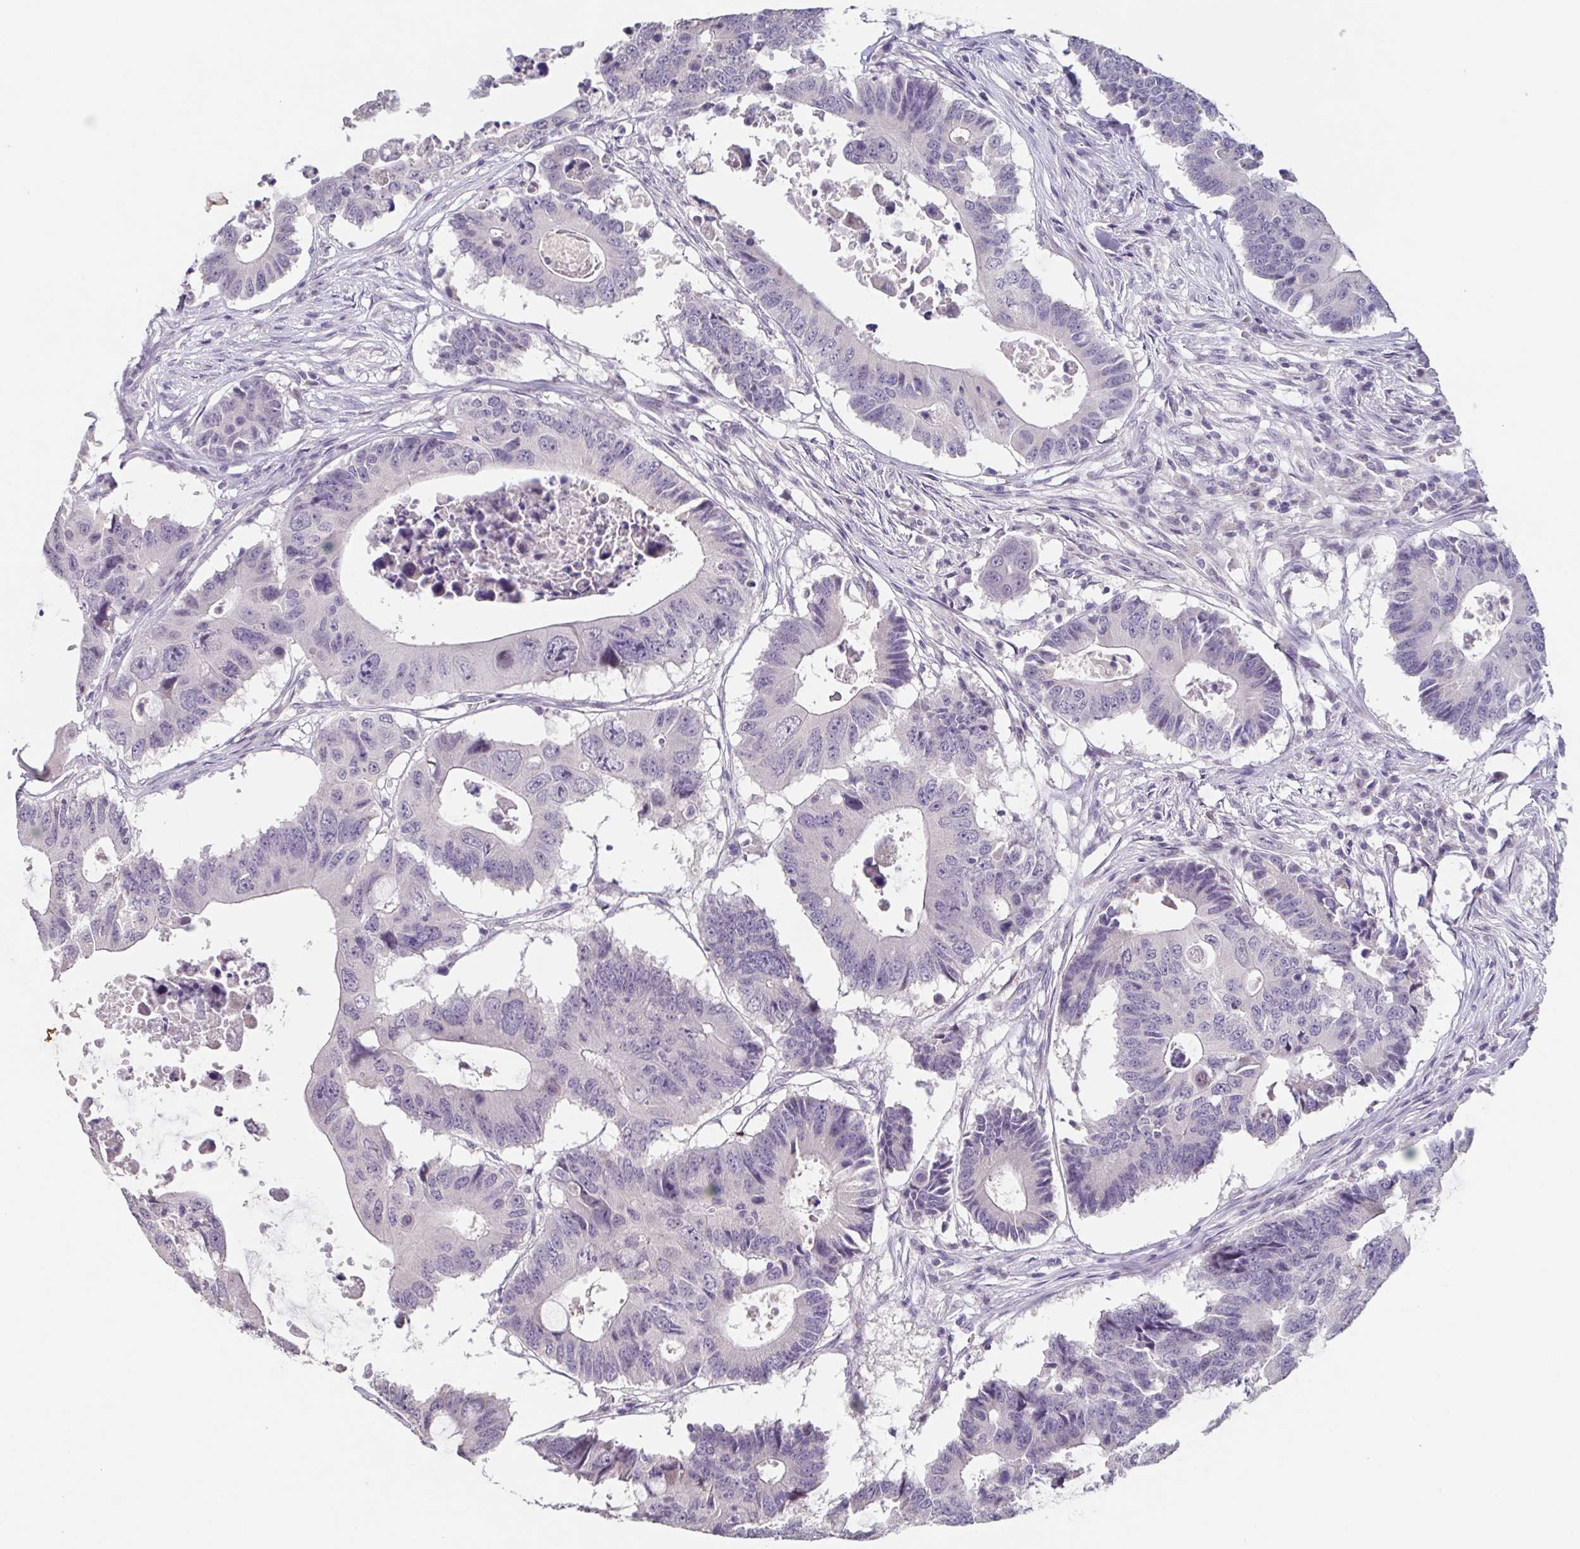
{"staining": {"intensity": "negative", "quantity": "none", "location": "none"}, "tissue": "colorectal cancer", "cell_type": "Tumor cells", "image_type": "cancer", "snomed": [{"axis": "morphology", "description": "Adenocarcinoma, NOS"}, {"axis": "topography", "description": "Colon"}], "caption": "A high-resolution photomicrograph shows IHC staining of adenocarcinoma (colorectal), which shows no significant expression in tumor cells.", "gene": "GHRL", "patient": {"sex": "male", "age": 71}}